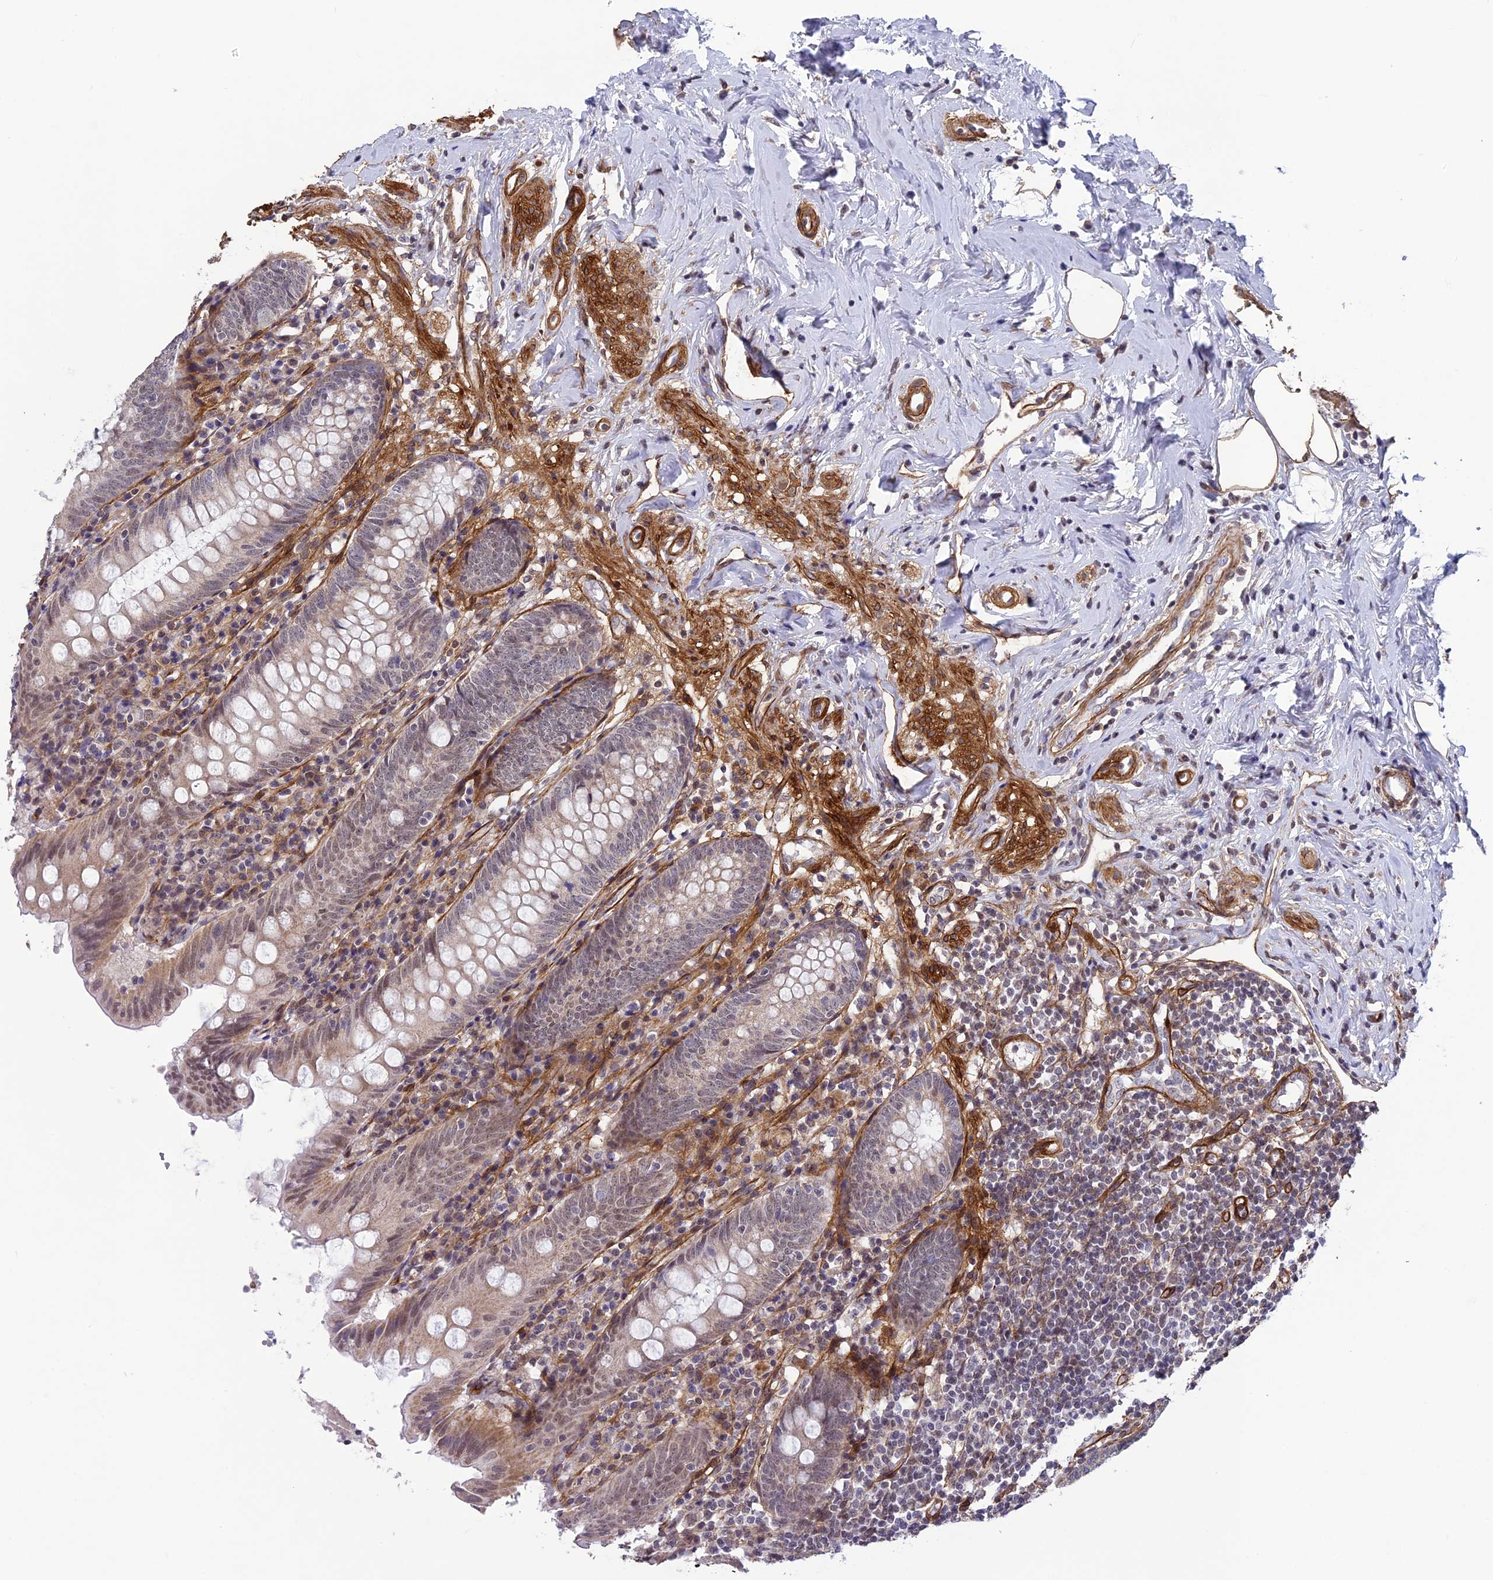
{"staining": {"intensity": "weak", "quantity": "25%-75%", "location": "cytoplasmic/membranous,nuclear"}, "tissue": "appendix", "cell_type": "Glandular cells", "image_type": "normal", "snomed": [{"axis": "morphology", "description": "Normal tissue, NOS"}, {"axis": "topography", "description": "Appendix"}], "caption": "This histopathology image demonstrates benign appendix stained with immunohistochemistry to label a protein in brown. The cytoplasmic/membranous,nuclear of glandular cells show weak positivity for the protein. Nuclei are counter-stained blue.", "gene": "TNS1", "patient": {"sex": "female", "age": 54}}